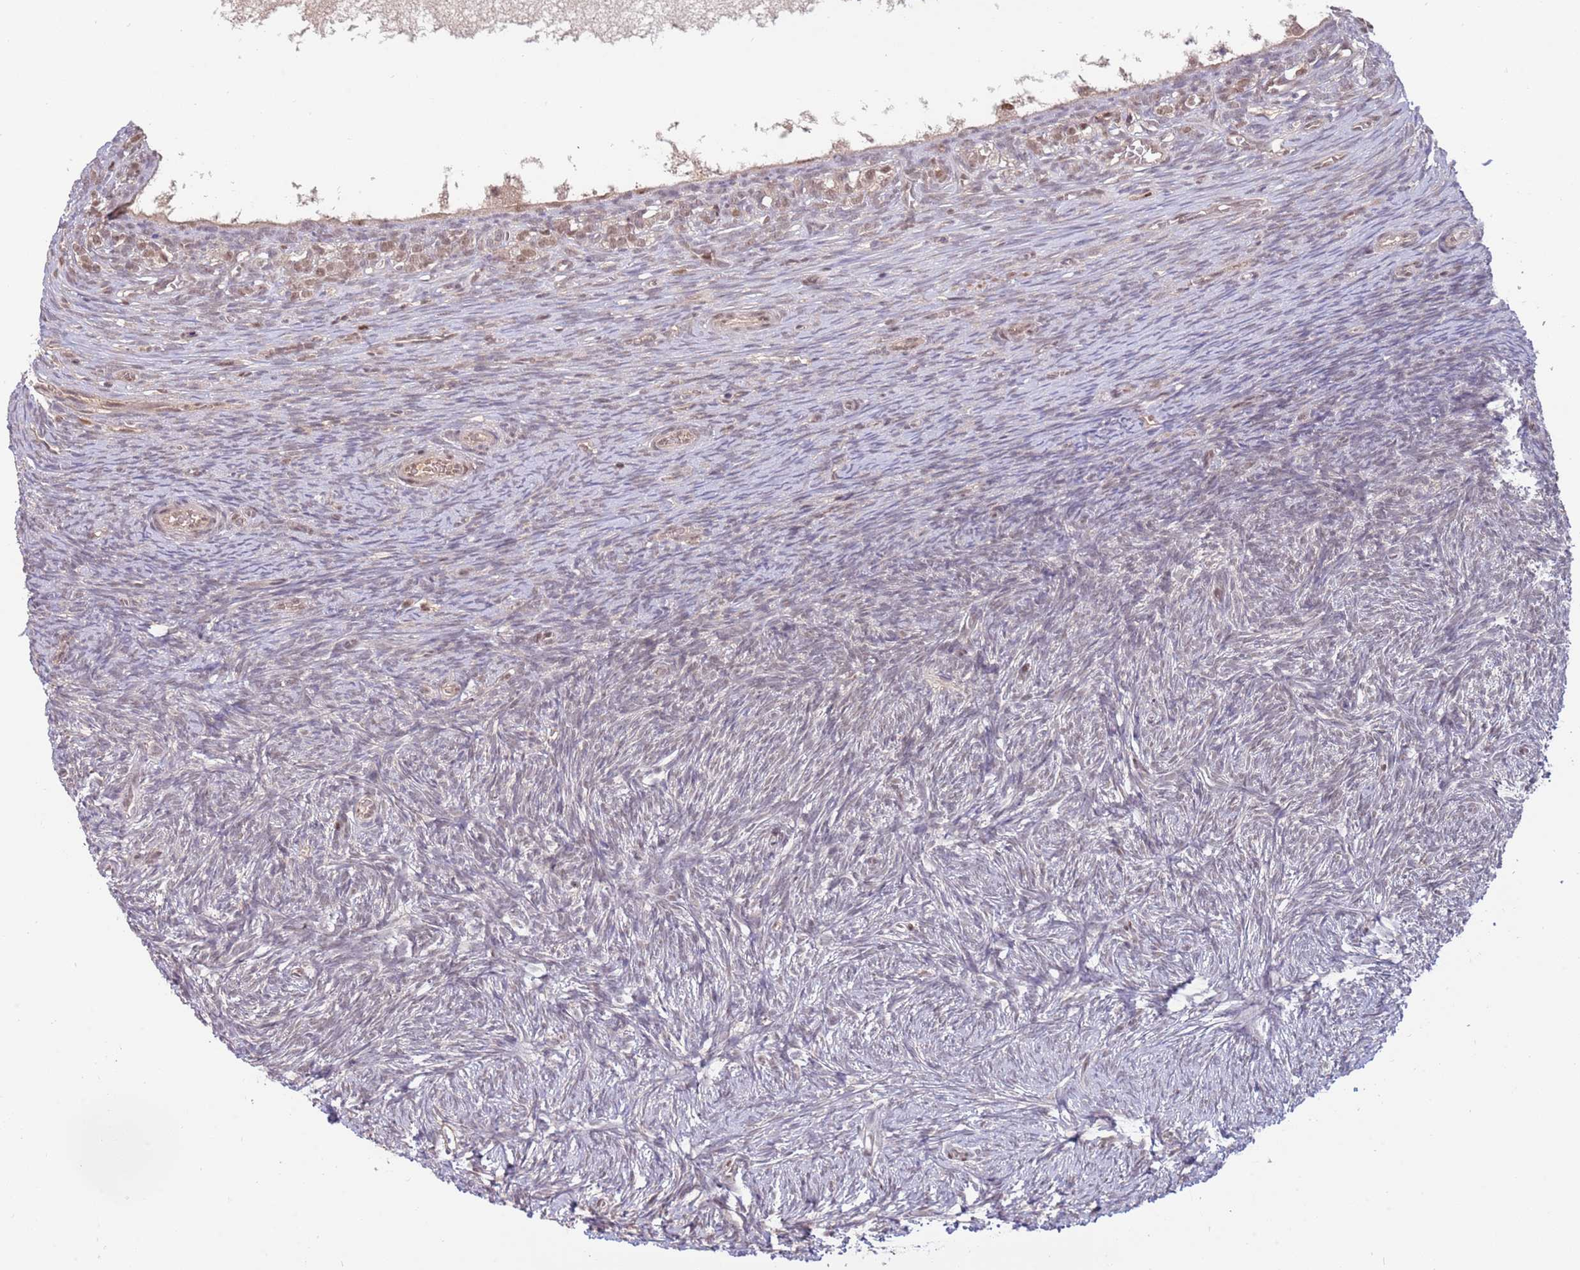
{"staining": {"intensity": "negative", "quantity": "none", "location": "none"}, "tissue": "ovary", "cell_type": "Ovarian stroma cells", "image_type": "normal", "snomed": [{"axis": "morphology", "description": "Normal tissue, NOS"}, {"axis": "topography", "description": "Ovary"}], "caption": "IHC histopathology image of unremarkable ovary: human ovary stained with DAB (3,3'-diaminobenzidine) exhibits no significant protein expression in ovarian stroma cells.", "gene": "ZBTB7A", "patient": {"sex": "female", "age": 39}}